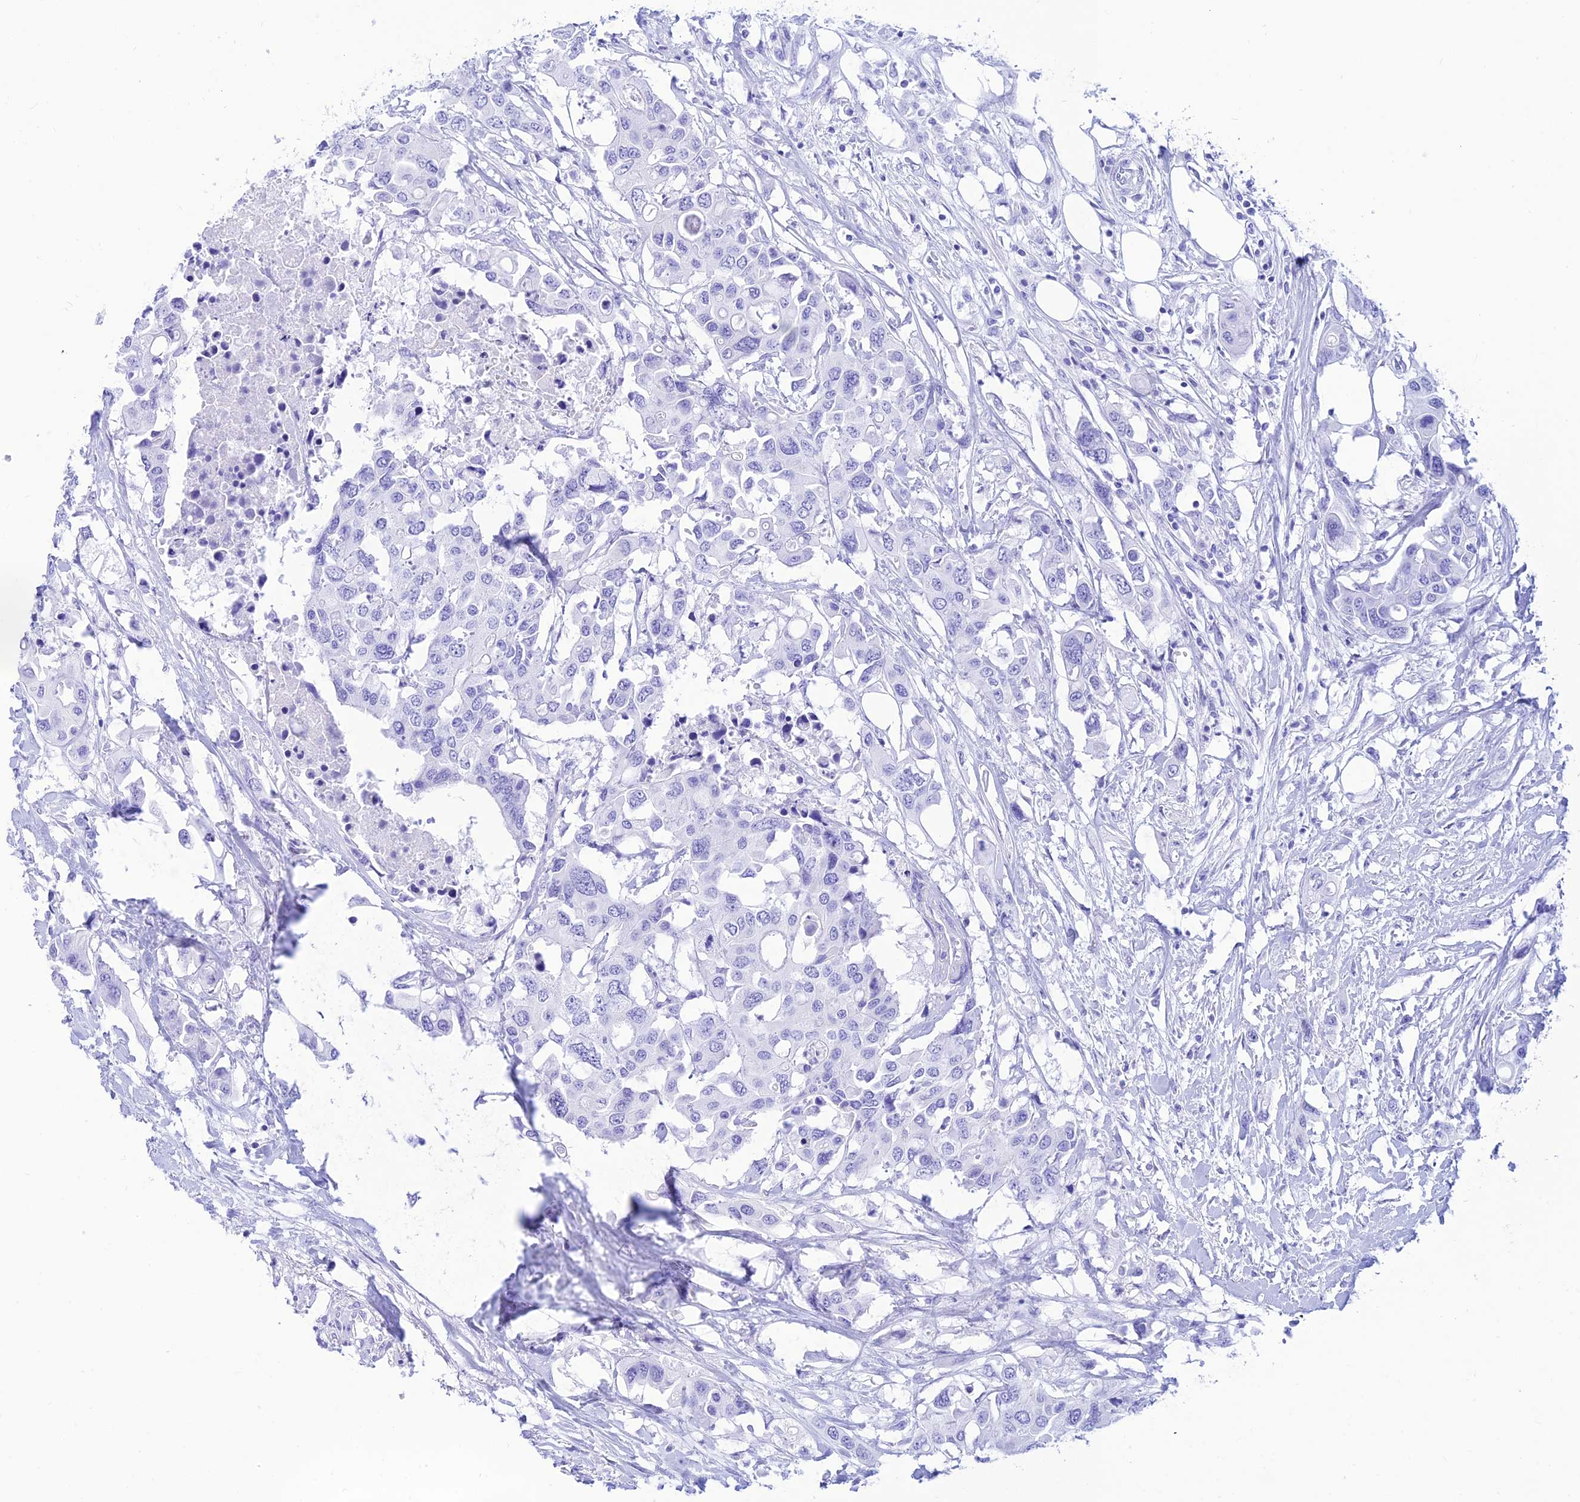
{"staining": {"intensity": "negative", "quantity": "none", "location": "none"}, "tissue": "colorectal cancer", "cell_type": "Tumor cells", "image_type": "cancer", "snomed": [{"axis": "morphology", "description": "Adenocarcinoma, NOS"}, {"axis": "topography", "description": "Colon"}], "caption": "Histopathology image shows no protein expression in tumor cells of adenocarcinoma (colorectal) tissue.", "gene": "PRNP", "patient": {"sex": "male", "age": 77}}